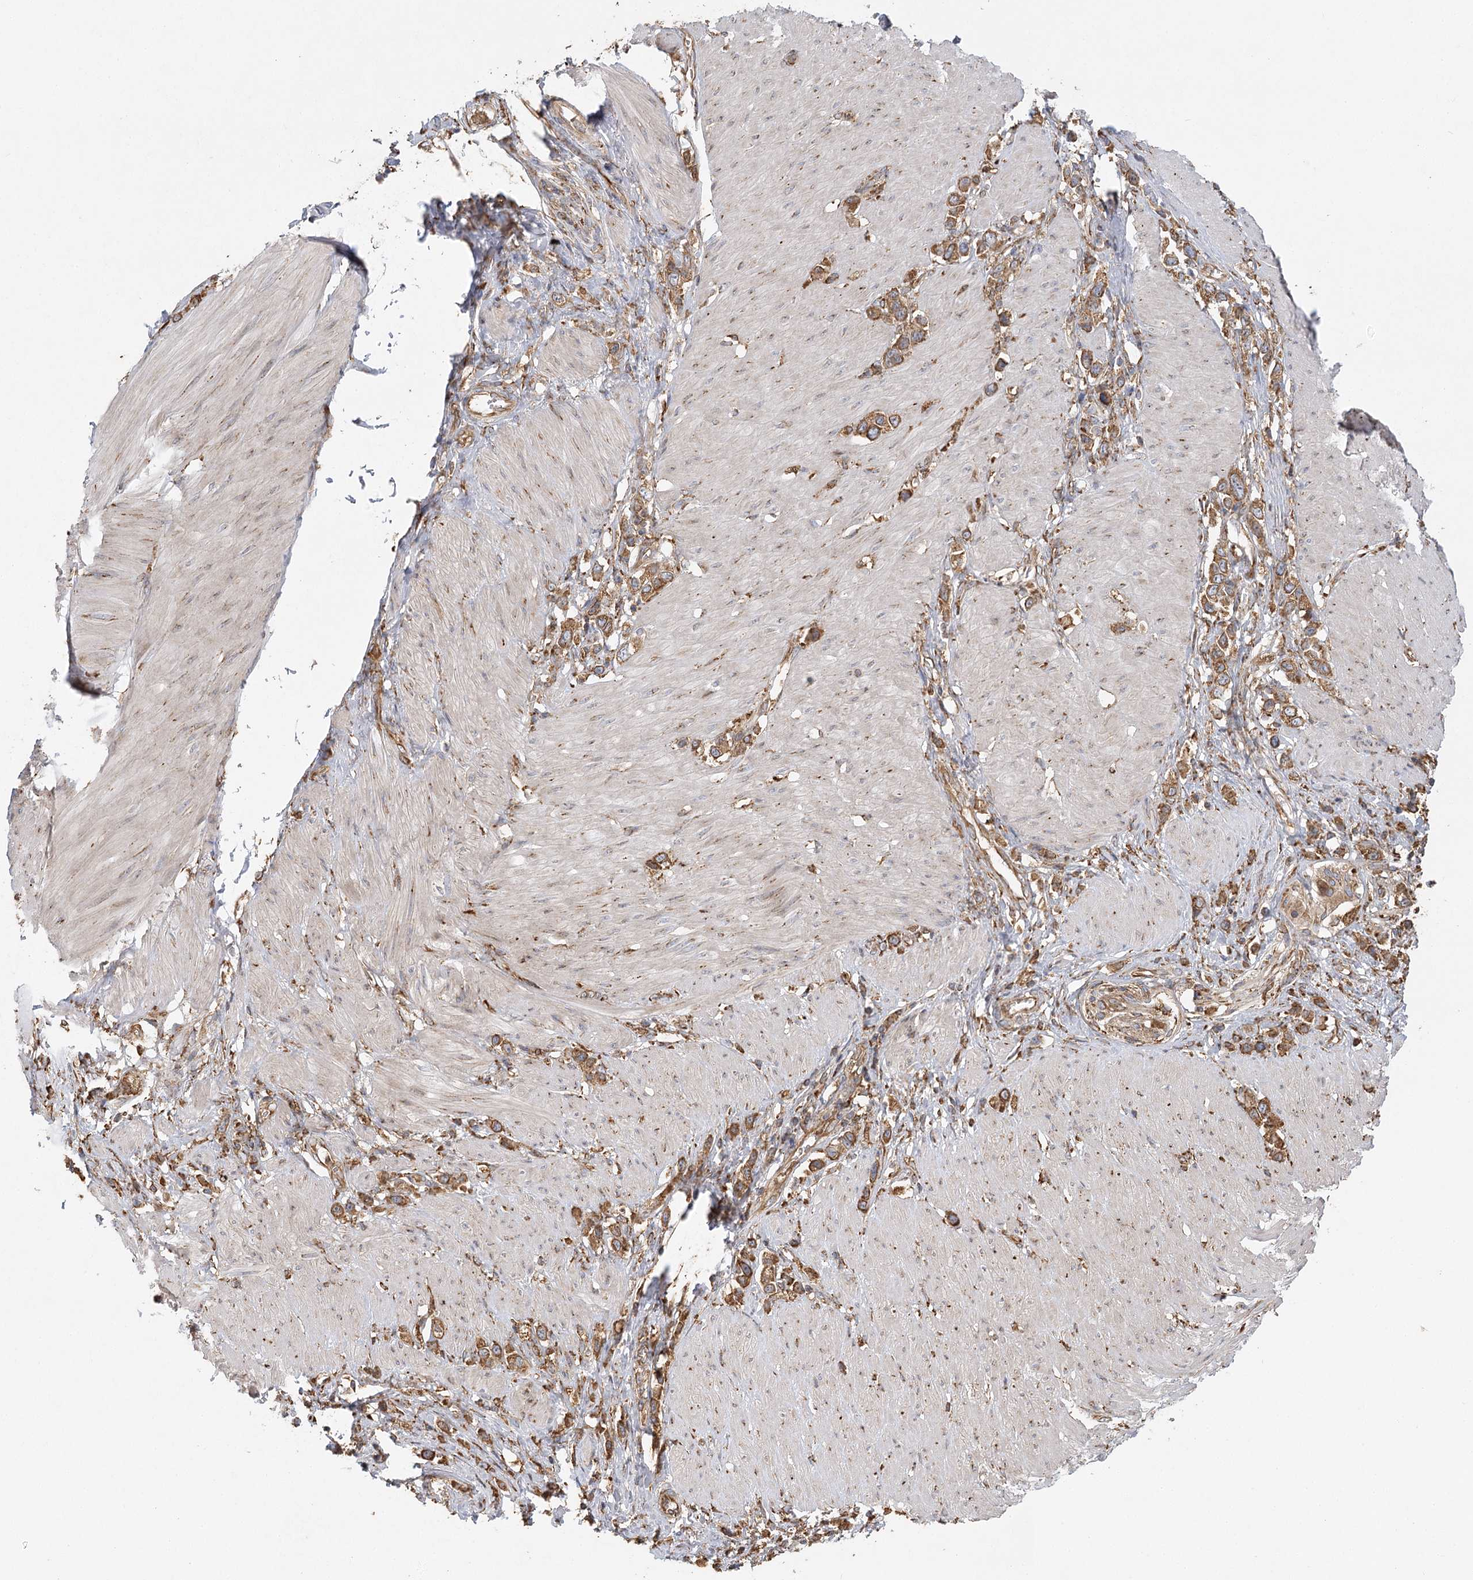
{"staining": {"intensity": "moderate", "quantity": ">75%", "location": "cytoplasmic/membranous"}, "tissue": "stomach cancer", "cell_type": "Tumor cells", "image_type": "cancer", "snomed": [{"axis": "morphology", "description": "Normal tissue, NOS"}, {"axis": "morphology", "description": "Adenocarcinoma, NOS"}, {"axis": "topography", "description": "Stomach, upper"}, {"axis": "topography", "description": "Stomach"}], "caption": "Tumor cells demonstrate moderate cytoplasmic/membranous expression in approximately >75% of cells in stomach cancer (adenocarcinoma).", "gene": "ACAP2", "patient": {"sex": "female", "age": 65}}